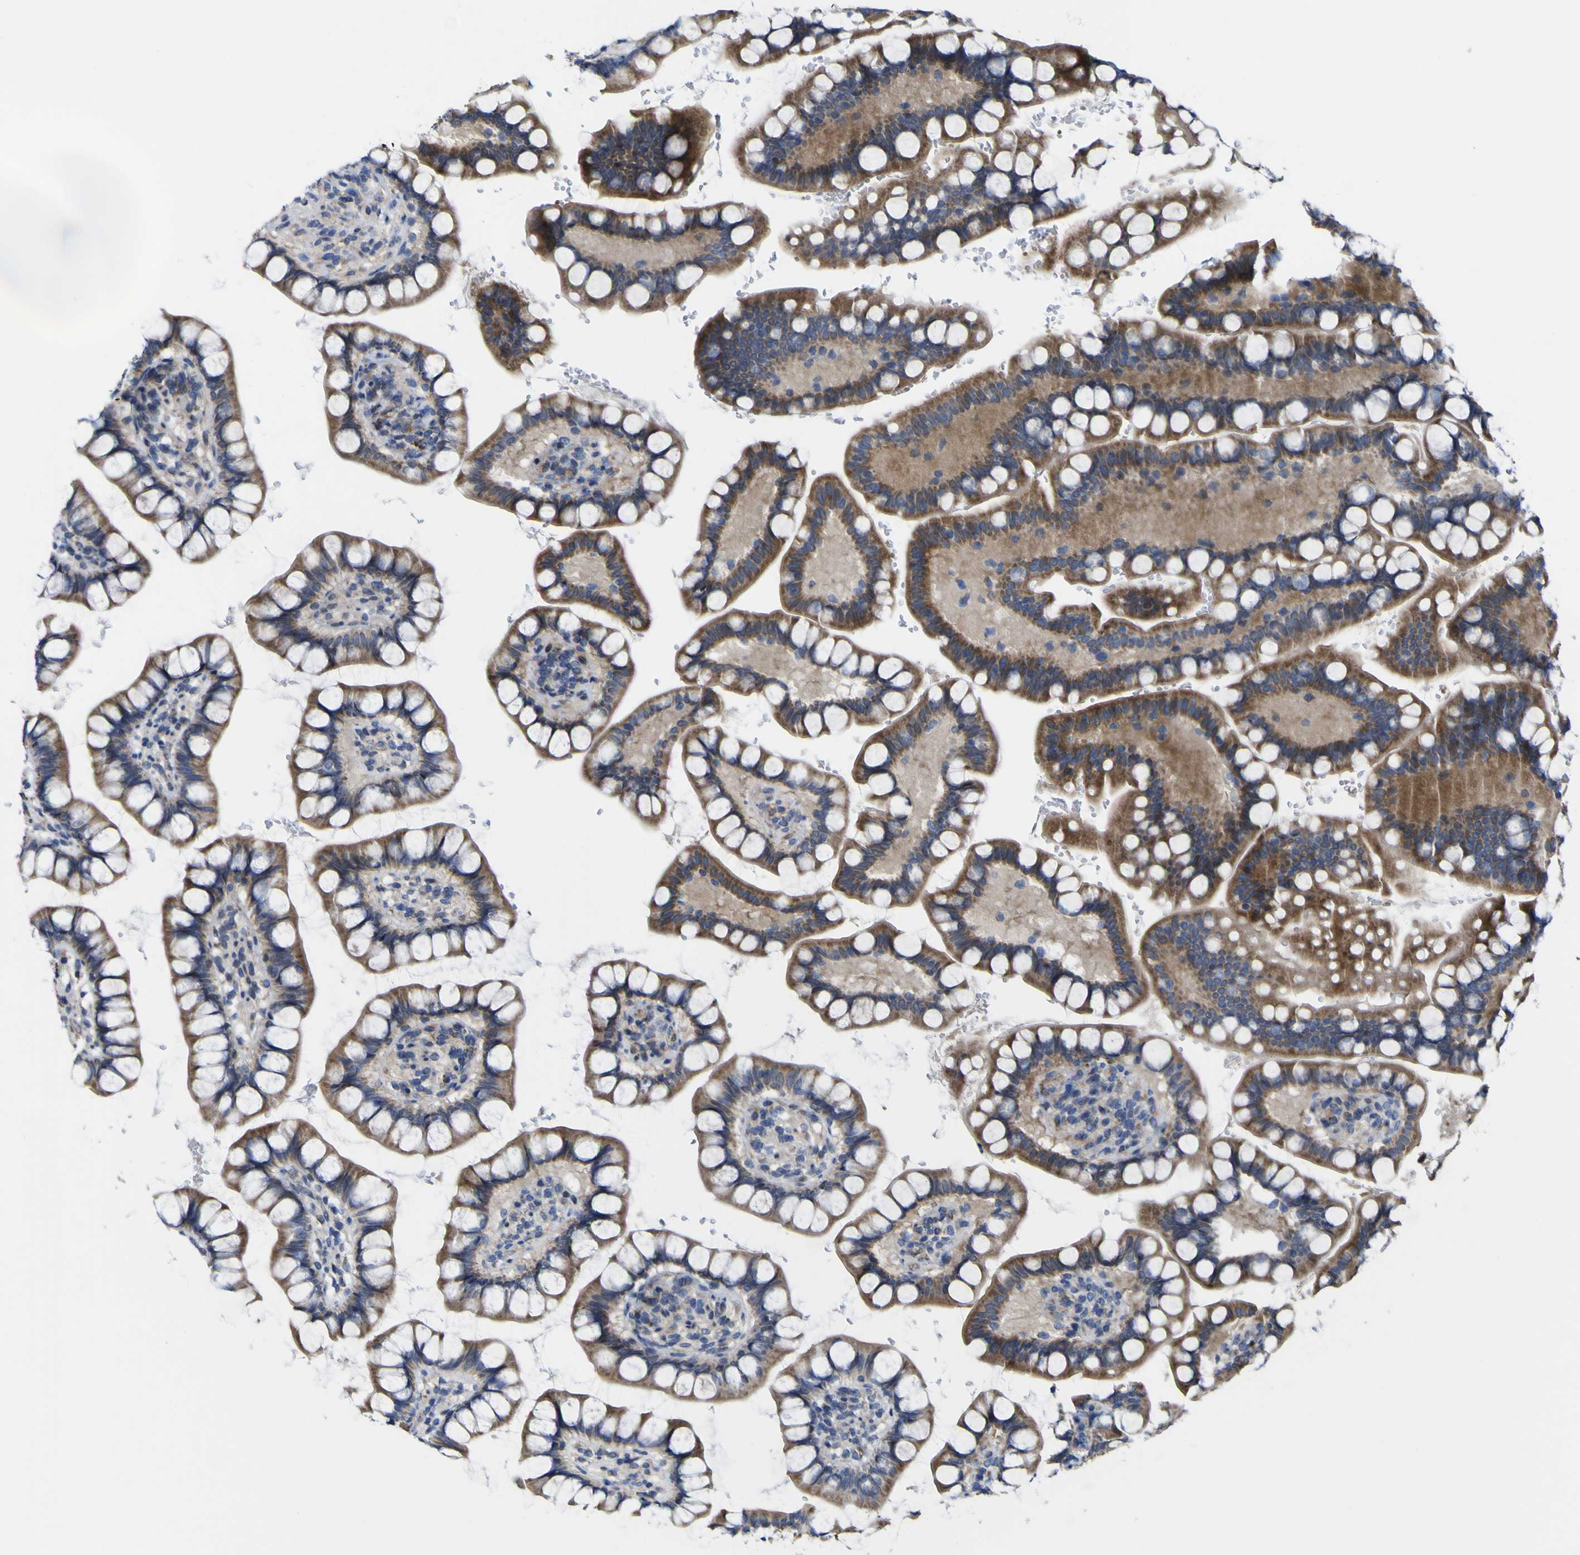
{"staining": {"intensity": "moderate", "quantity": ">75%", "location": "cytoplasmic/membranous"}, "tissue": "small intestine", "cell_type": "Glandular cells", "image_type": "normal", "snomed": [{"axis": "morphology", "description": "Normal tissue, NOS"}, {"axis": "topography", "description": "Small intestine"}], "caption": "Moderate cytoplasmic/membranous protein expression is seen in about >75% of glandular cells in small intestine.", "gene": "CCDC90B", "patient": {"sex": "female", "age": 58}}